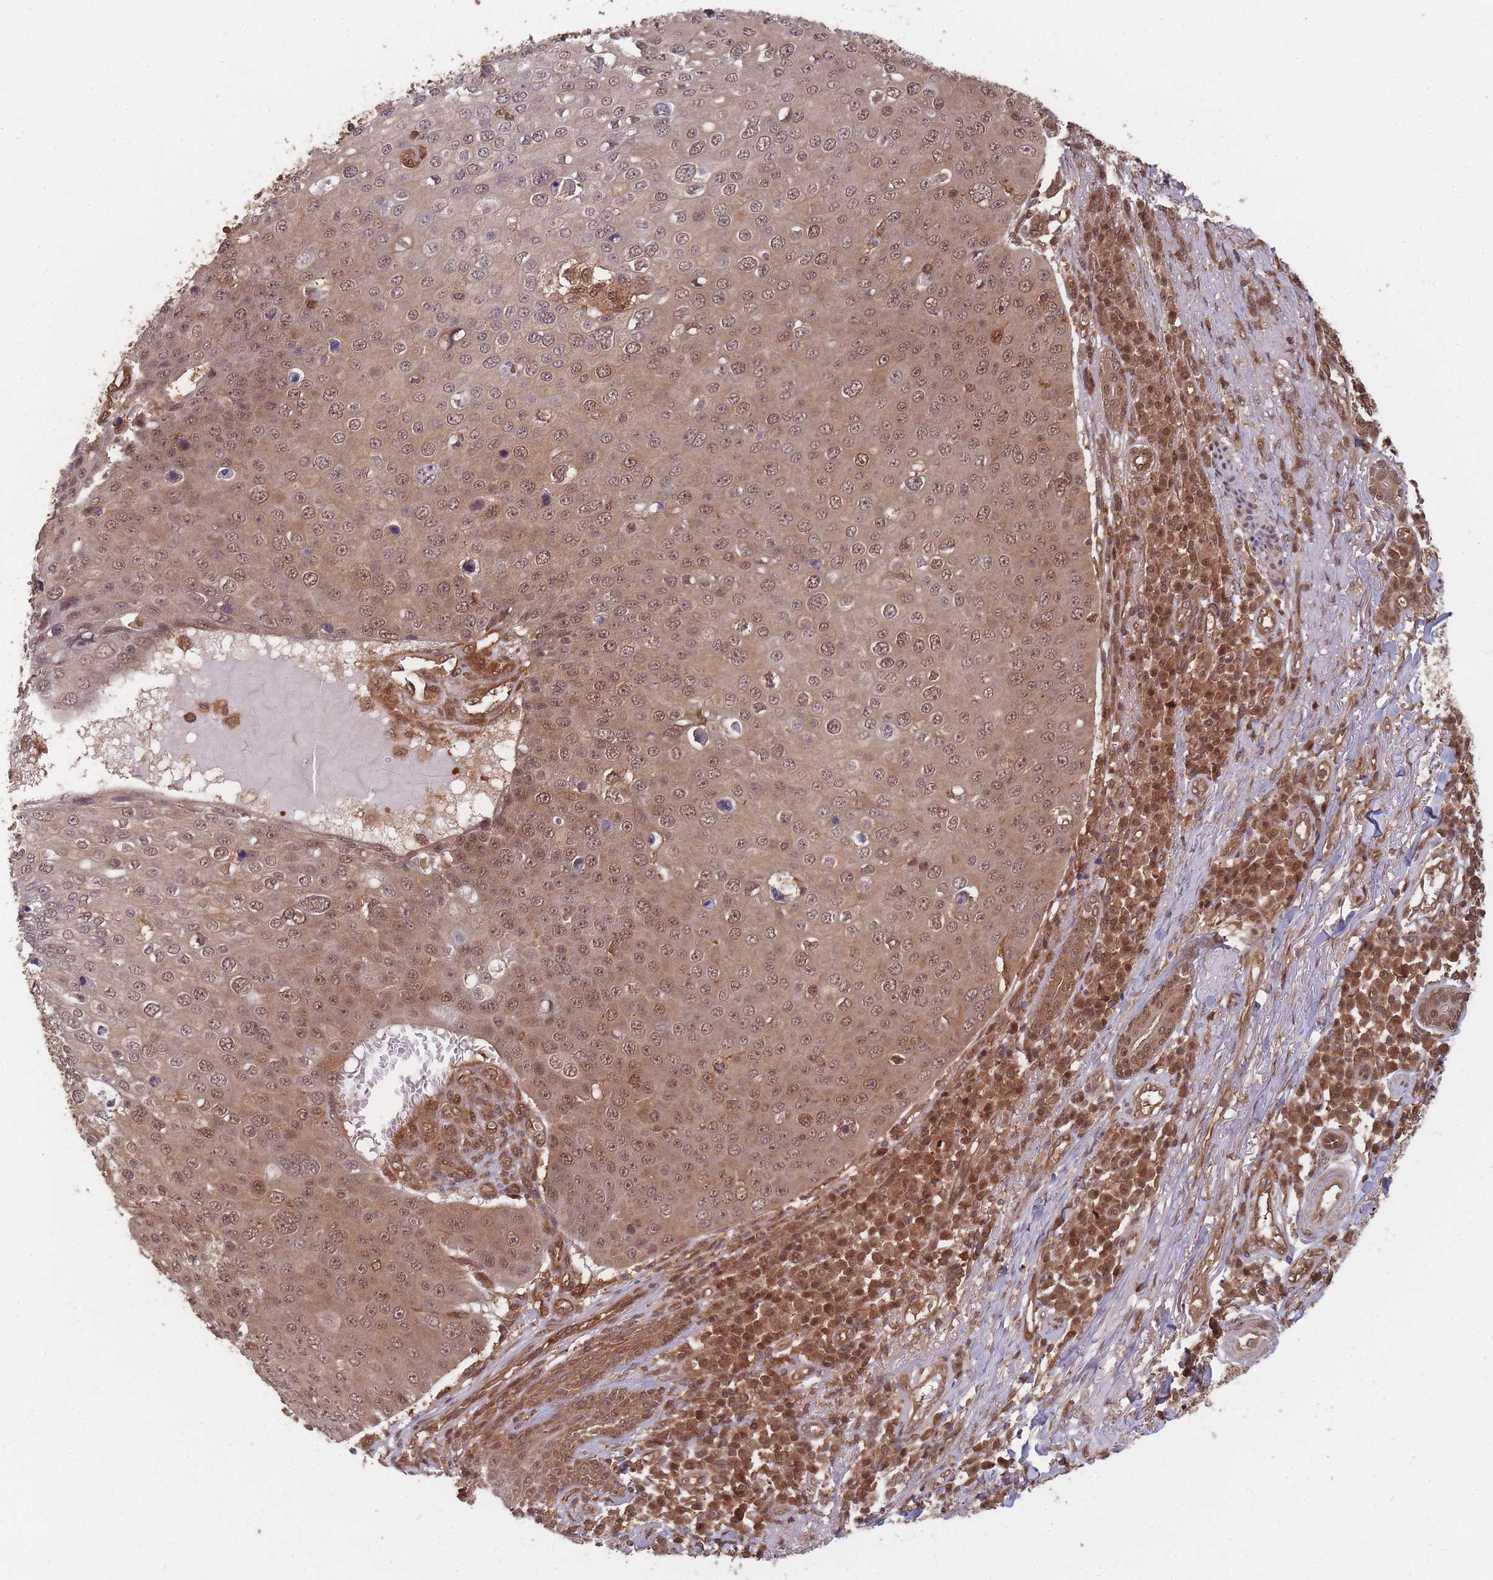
{"staining": {"intensity": "weak", "quantity": "25%-75%", "location": "cytoplasmic/membranous,nuclear"}, "tissue": "skin cancer", "cell_type": "Tumor cells", "image_type": "cancer", "snomed": [{"axis": "morphology", "description": "Squamous cell carcinoma, NOS"}, {"axis": "topography", "description": "Skin"}], "caption": "Human skin cancer stained with a brown dye shows weak cytoplasmic/membranous and nuclear positive positivity in about 25%-75% of tumor cells.", "gene": "PPP6R3", "patient": {"sex": "male", "age": 71}}